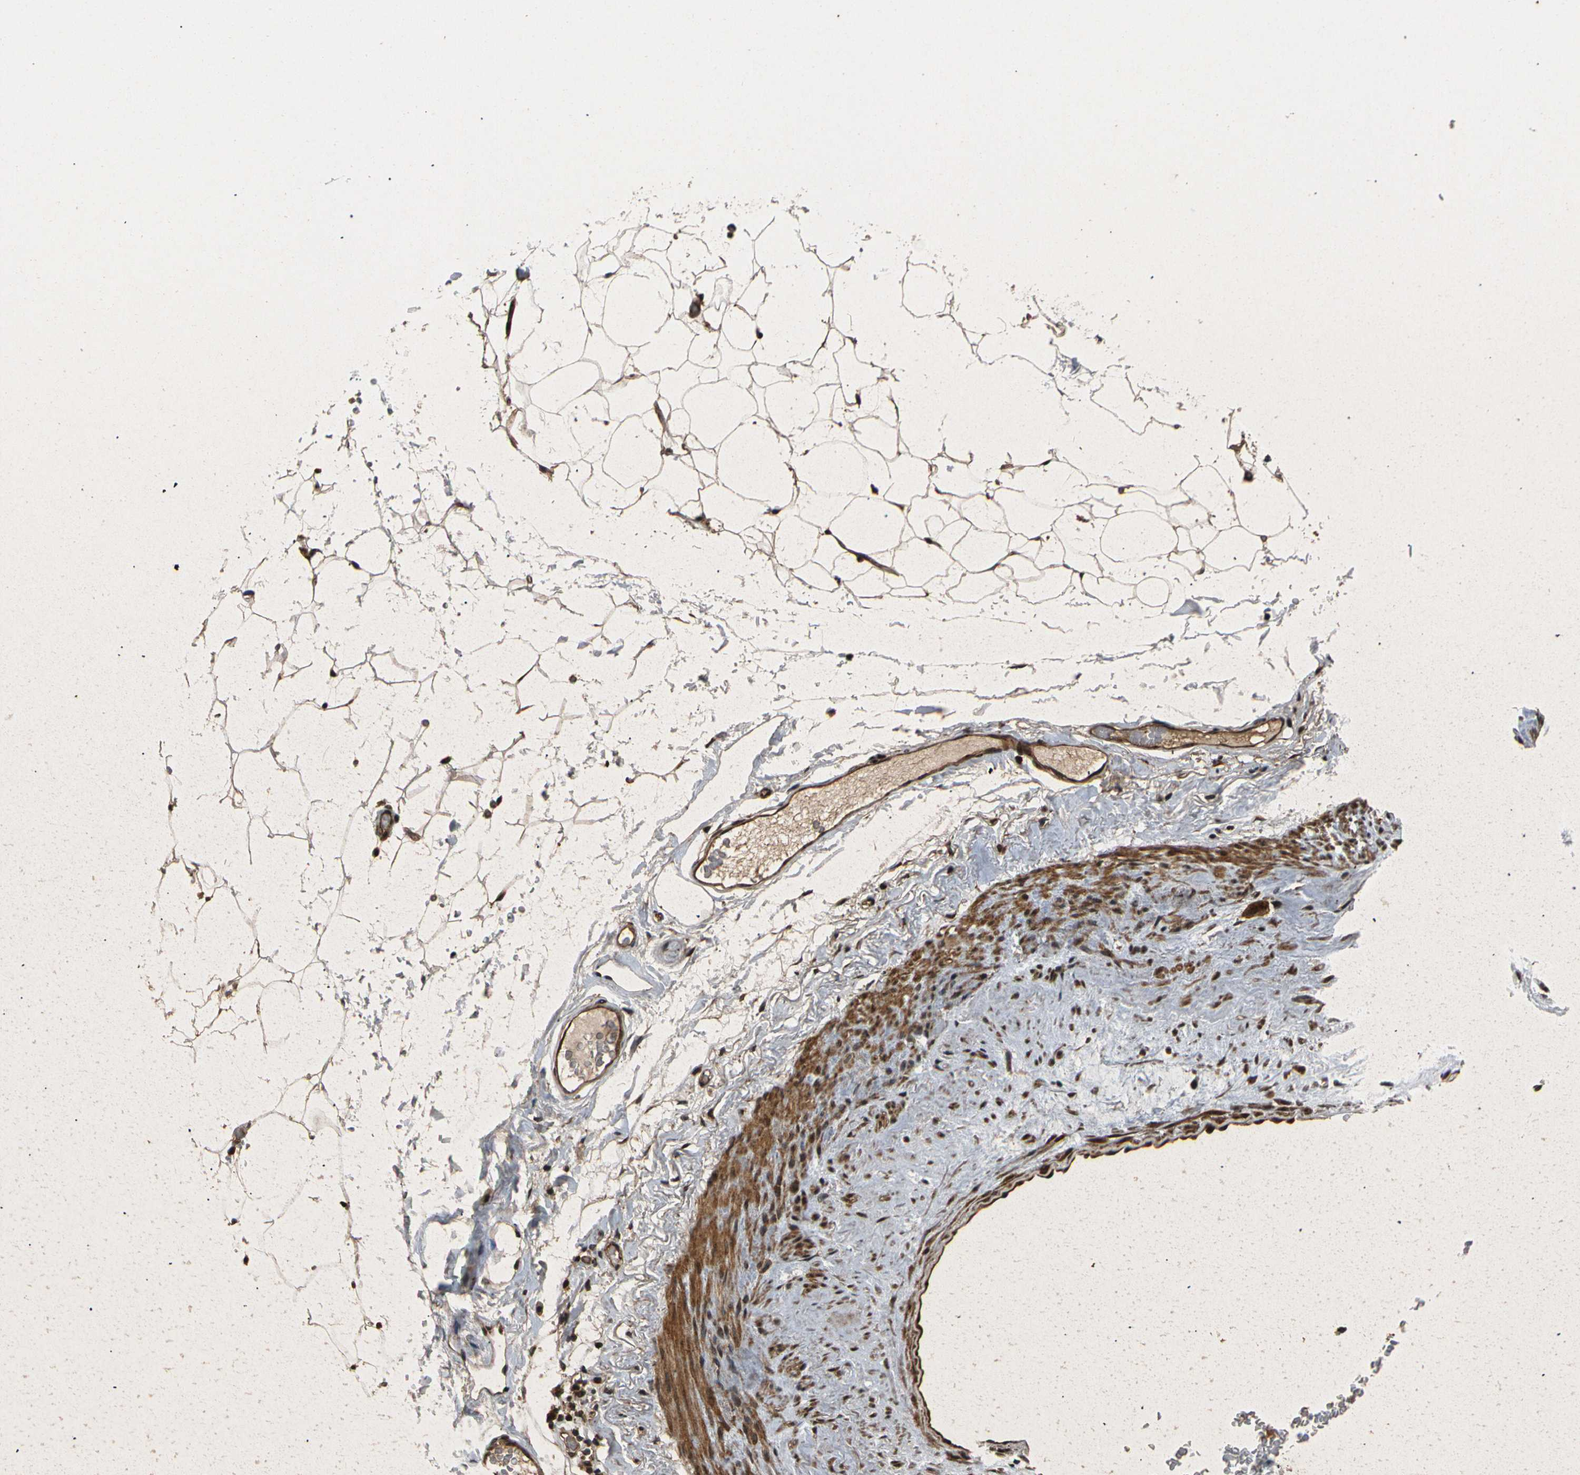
{"staining": {"intensity": "moderate", "quantity": ">75%", "location": "cytoplasmic/membranous,nuclear"}, "tissue": "adipose tissue", "cell_type": "Adipocytes", "image_type": "normal", "snomed": [{"axis": "morphology", "description": "Normal tissue, NOS"}, {"axis": "topography", "description": "Breast"}, {"axis": "topography", "description": "Soft tissue"}], "caption": "High-power microscopy captured an immunohistochemistry micrograph of unremarkable adipose tissue, revealing moderate cytoplasmic/membranous,nuclear staining in about >75% of adipocytes.", "gene": "AKAP9", "patient": {"sex": "female", "age": 75}}